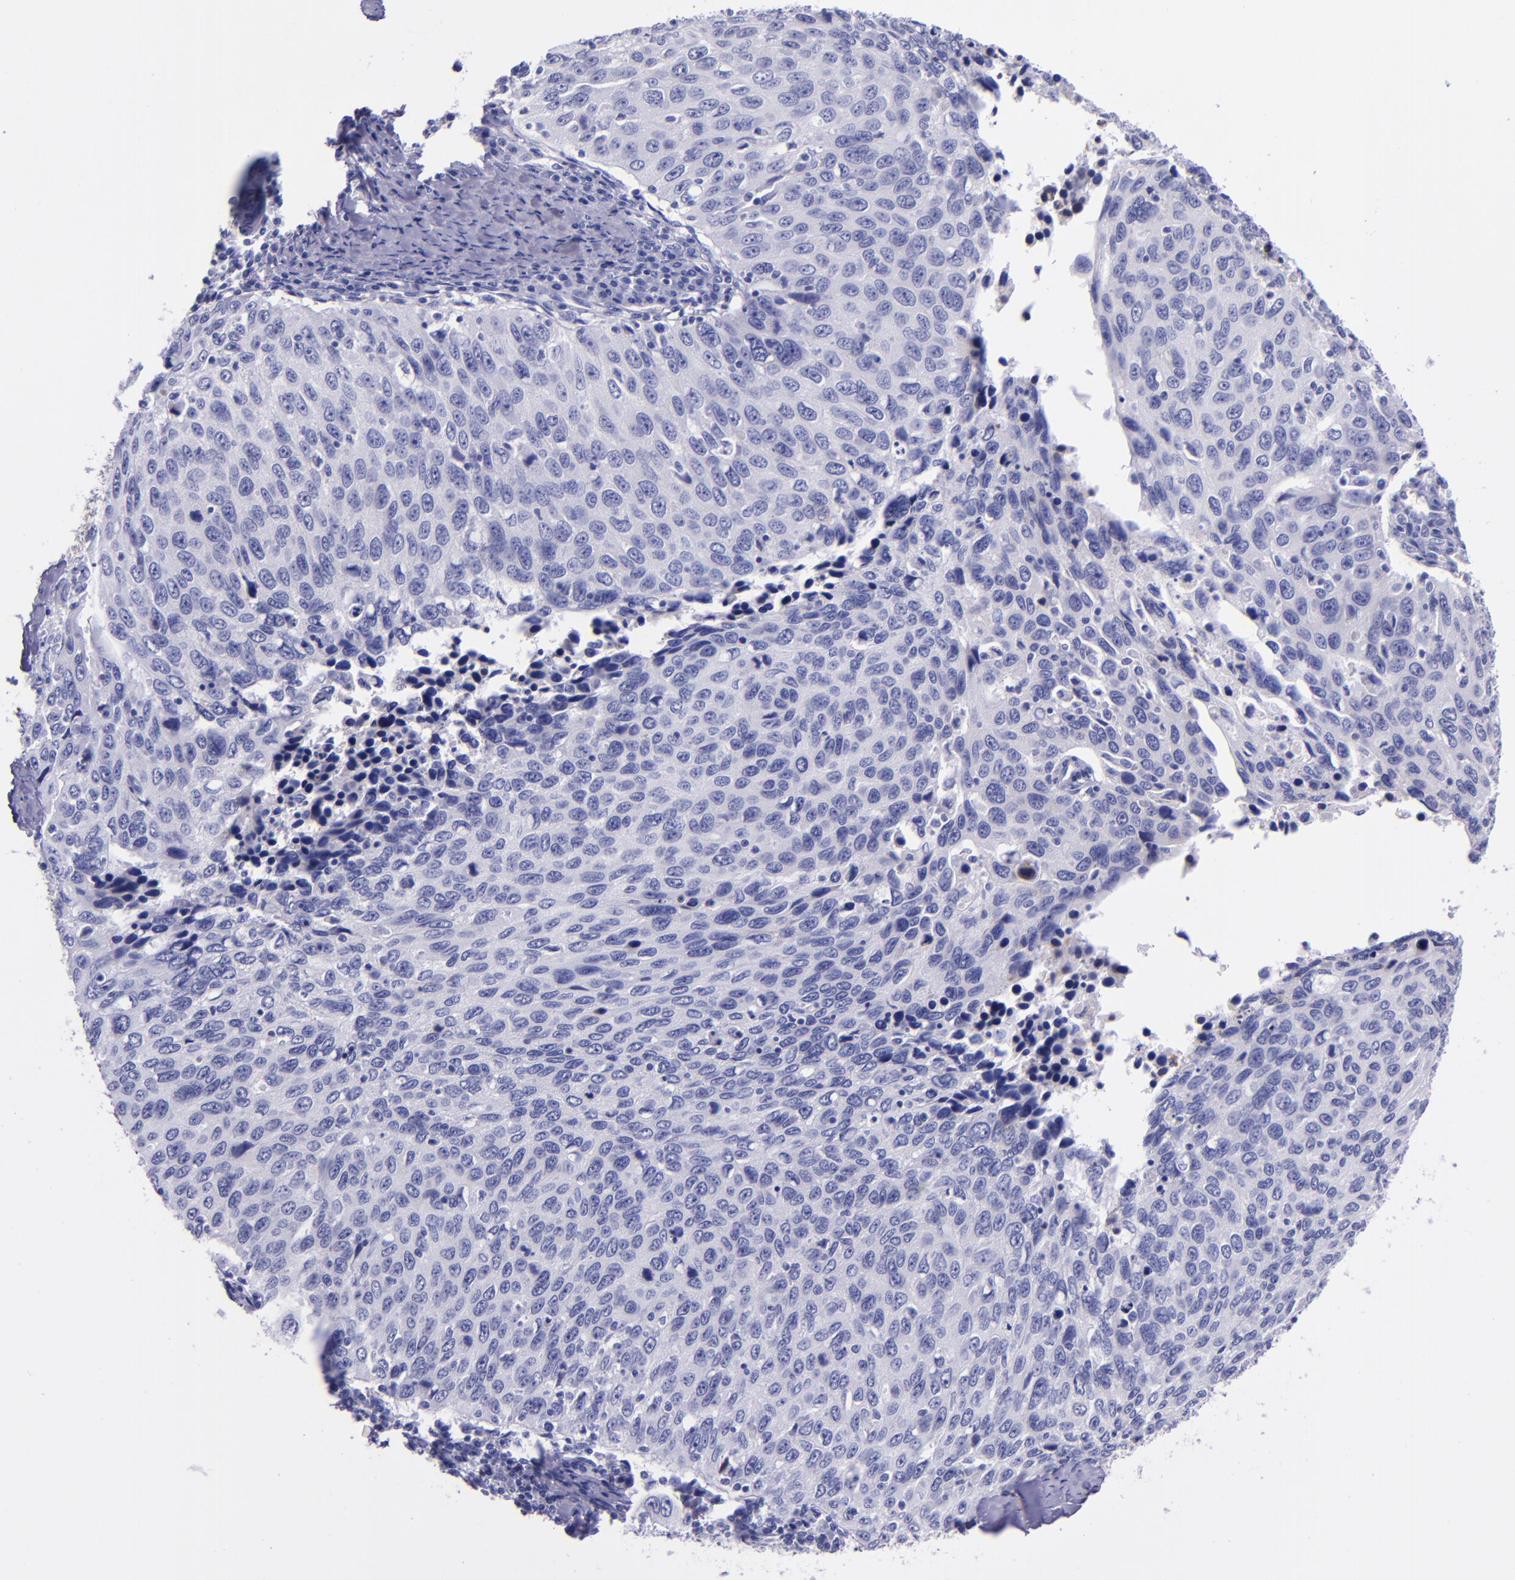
{"staining": {"intensity": "negative", "quantity": "none", "location": "none"}, "tissue": "cervical cancer", "cell_type": "Tumor cells", "image_type": "cancer", "snomed": [{"axis": "morphology", "description": "Squamous cell carcinoma, NOS"}, {"axis": "topography", "description": "Cervix"}], "caption": "This is a photomicrograph of IHC staining of cervical cancer (squamous cell carcinoma), which shows no expression in tumor cells.", "gene": "SLPI", "patient": {"sex": "female", "age": 53}}